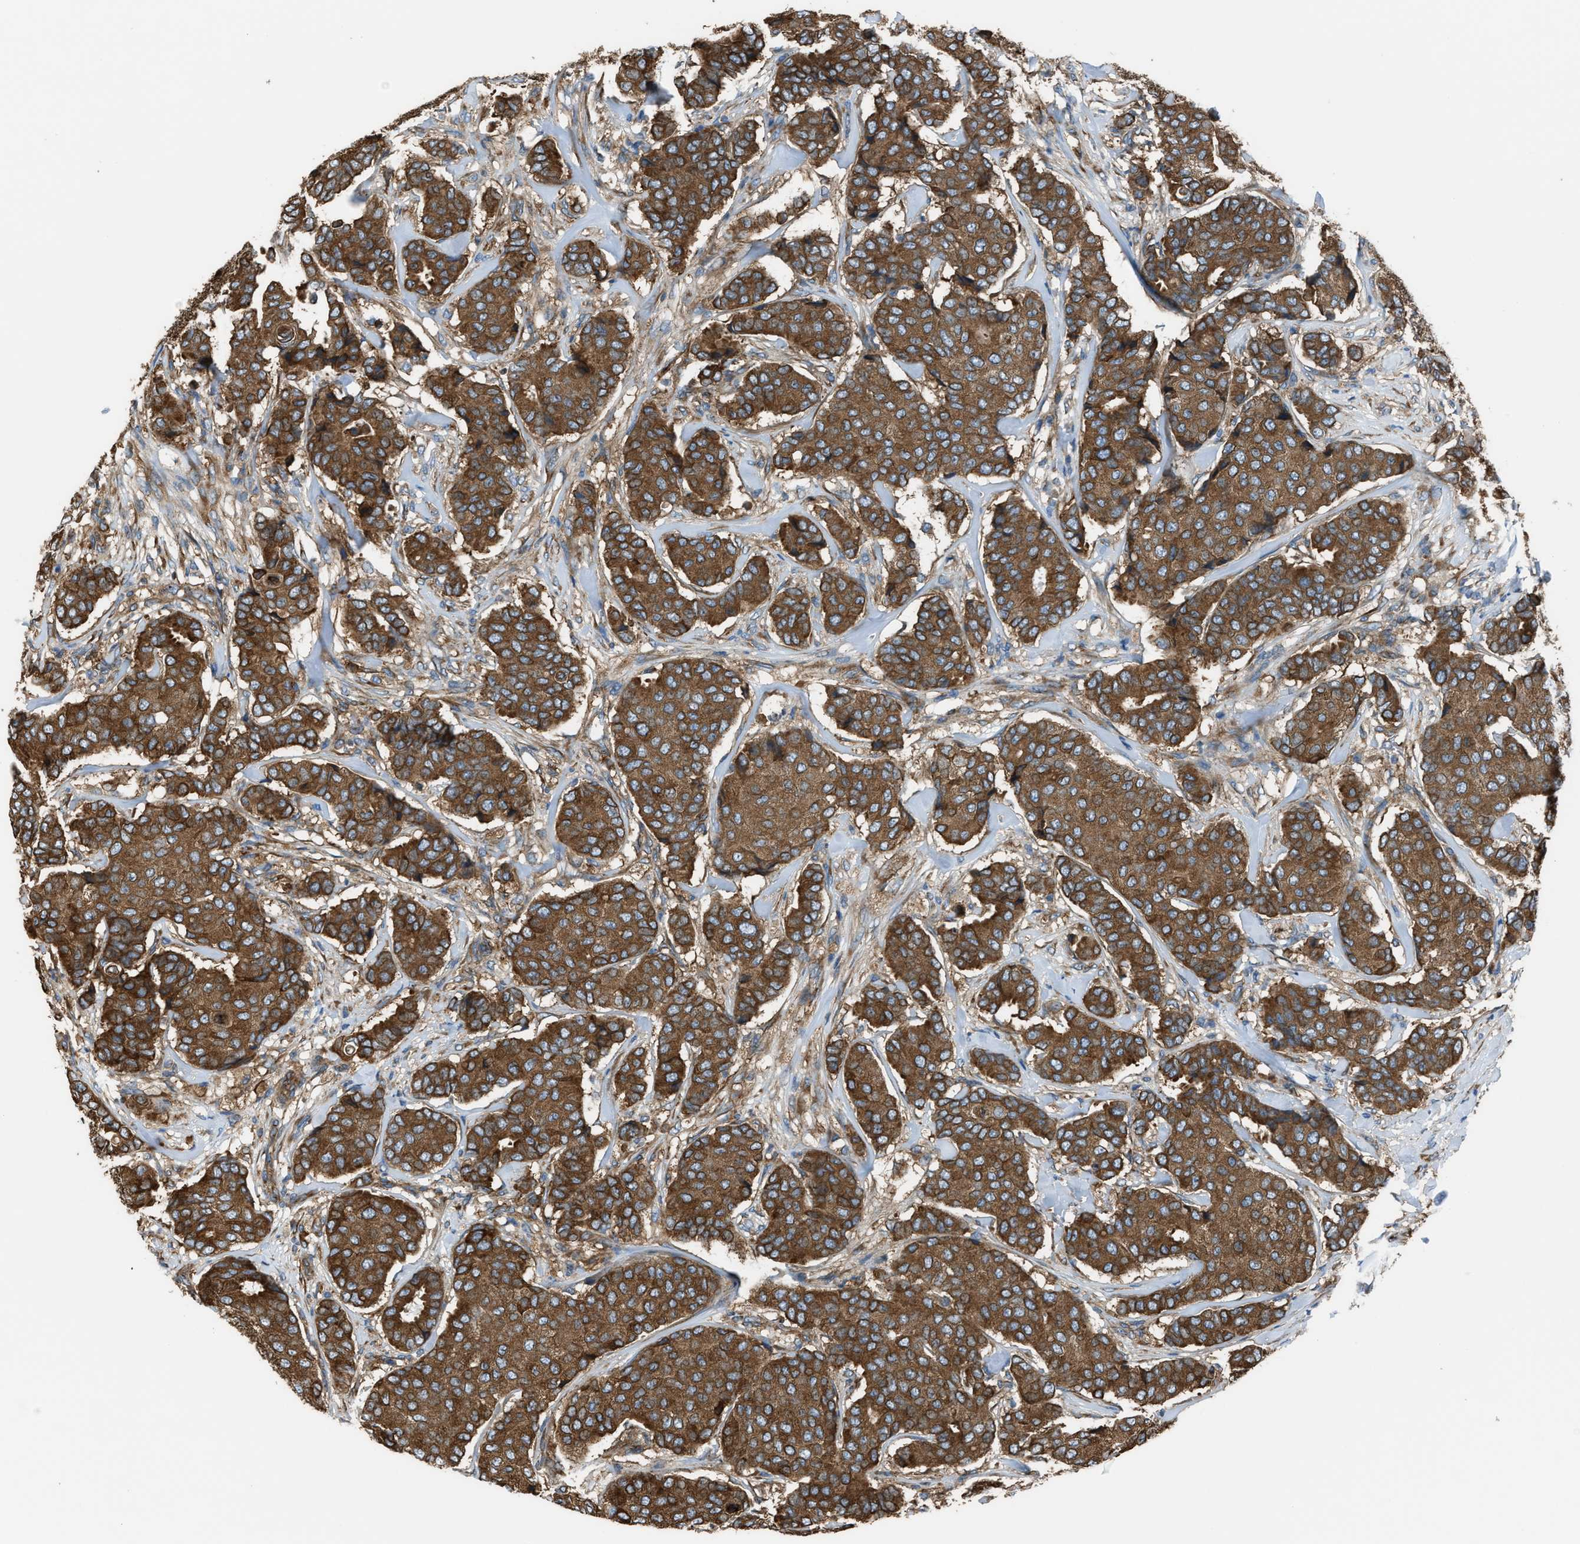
{"staining": {"intensity": "strong", "quantity": ">75%", "location": "cytoplasmic/membranous"}, "tissue": "breast cancer", "cell_type": "Tumor cells", "image_type": "cancer", "snomed": [{"axis": "morphology", "description": "Duct carcinoma"}, {"axis": "topography", "description": "Breast"}], "caption": "This is an image of IHC staining of breast cancer (infiltrating ductal carcinoma), which shows strong staining in the cytoplasmic/membranous of tumor cells.", "gene": "TRPC1", "patient": {"sex": "female", "age": 75}}